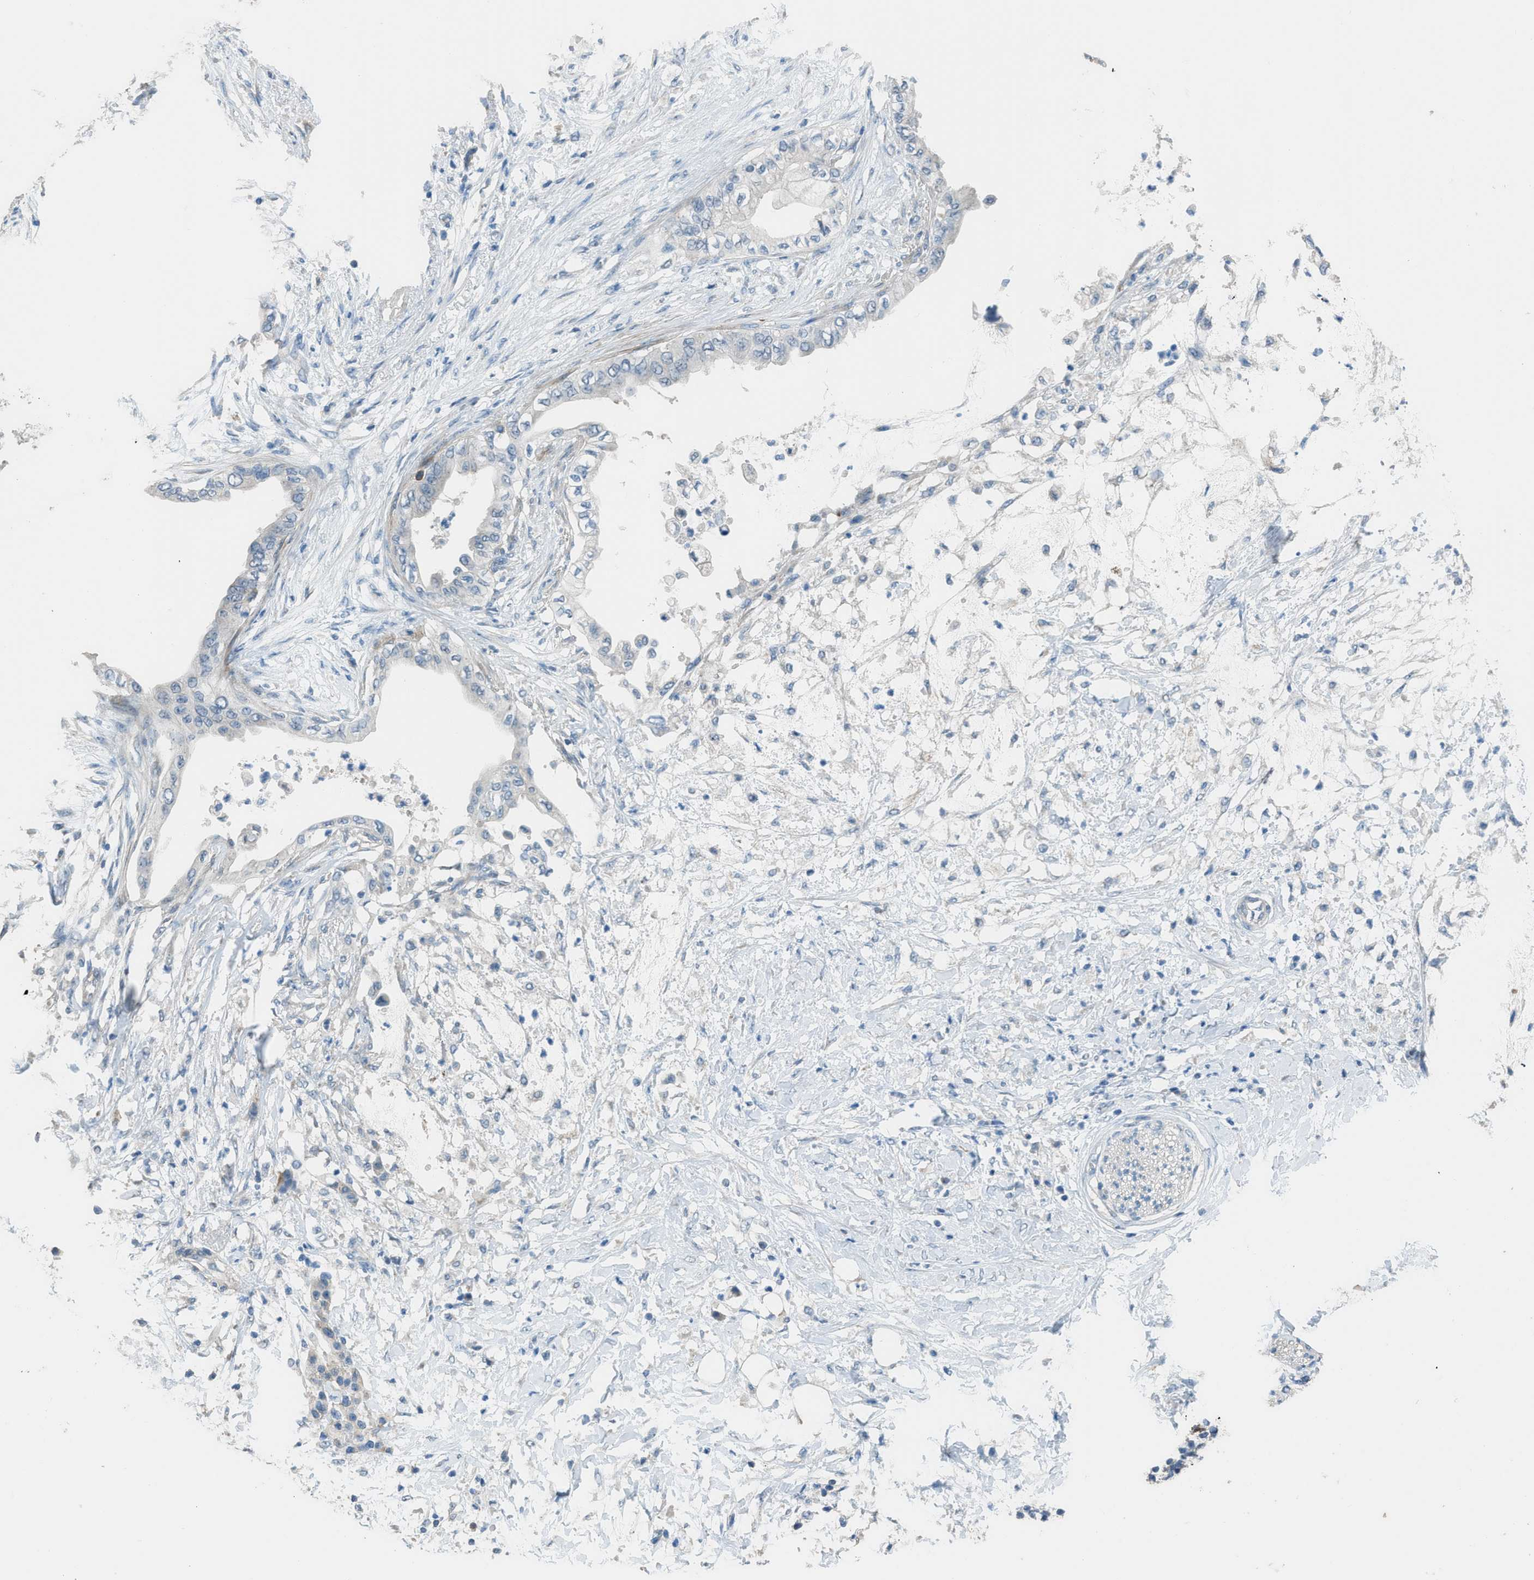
{"staining": {"intensity": "negative", "quantity": "none", "location": "none"}, "tissue": "pancreatic cancer", "cell_type": "Tumor cells", "image_type": "cancer", "snomed": [{"axis": "morphology", "description": "Normal tissue, NOS"}, {"axis": "morphology", "description": "Adenocarcinoma, NOS"}, {"axis": "topography", "description": "Pancreas"}, {"axis": "topography", "description": "Duodenum"}], "caption": "Immunohistochemical staining of human adenocarcinoma (pancreatic) demonstrates no significant staining in tumor cells.", "gene": "TIMD4", "patient": {"sex": "female", "age": 60}}